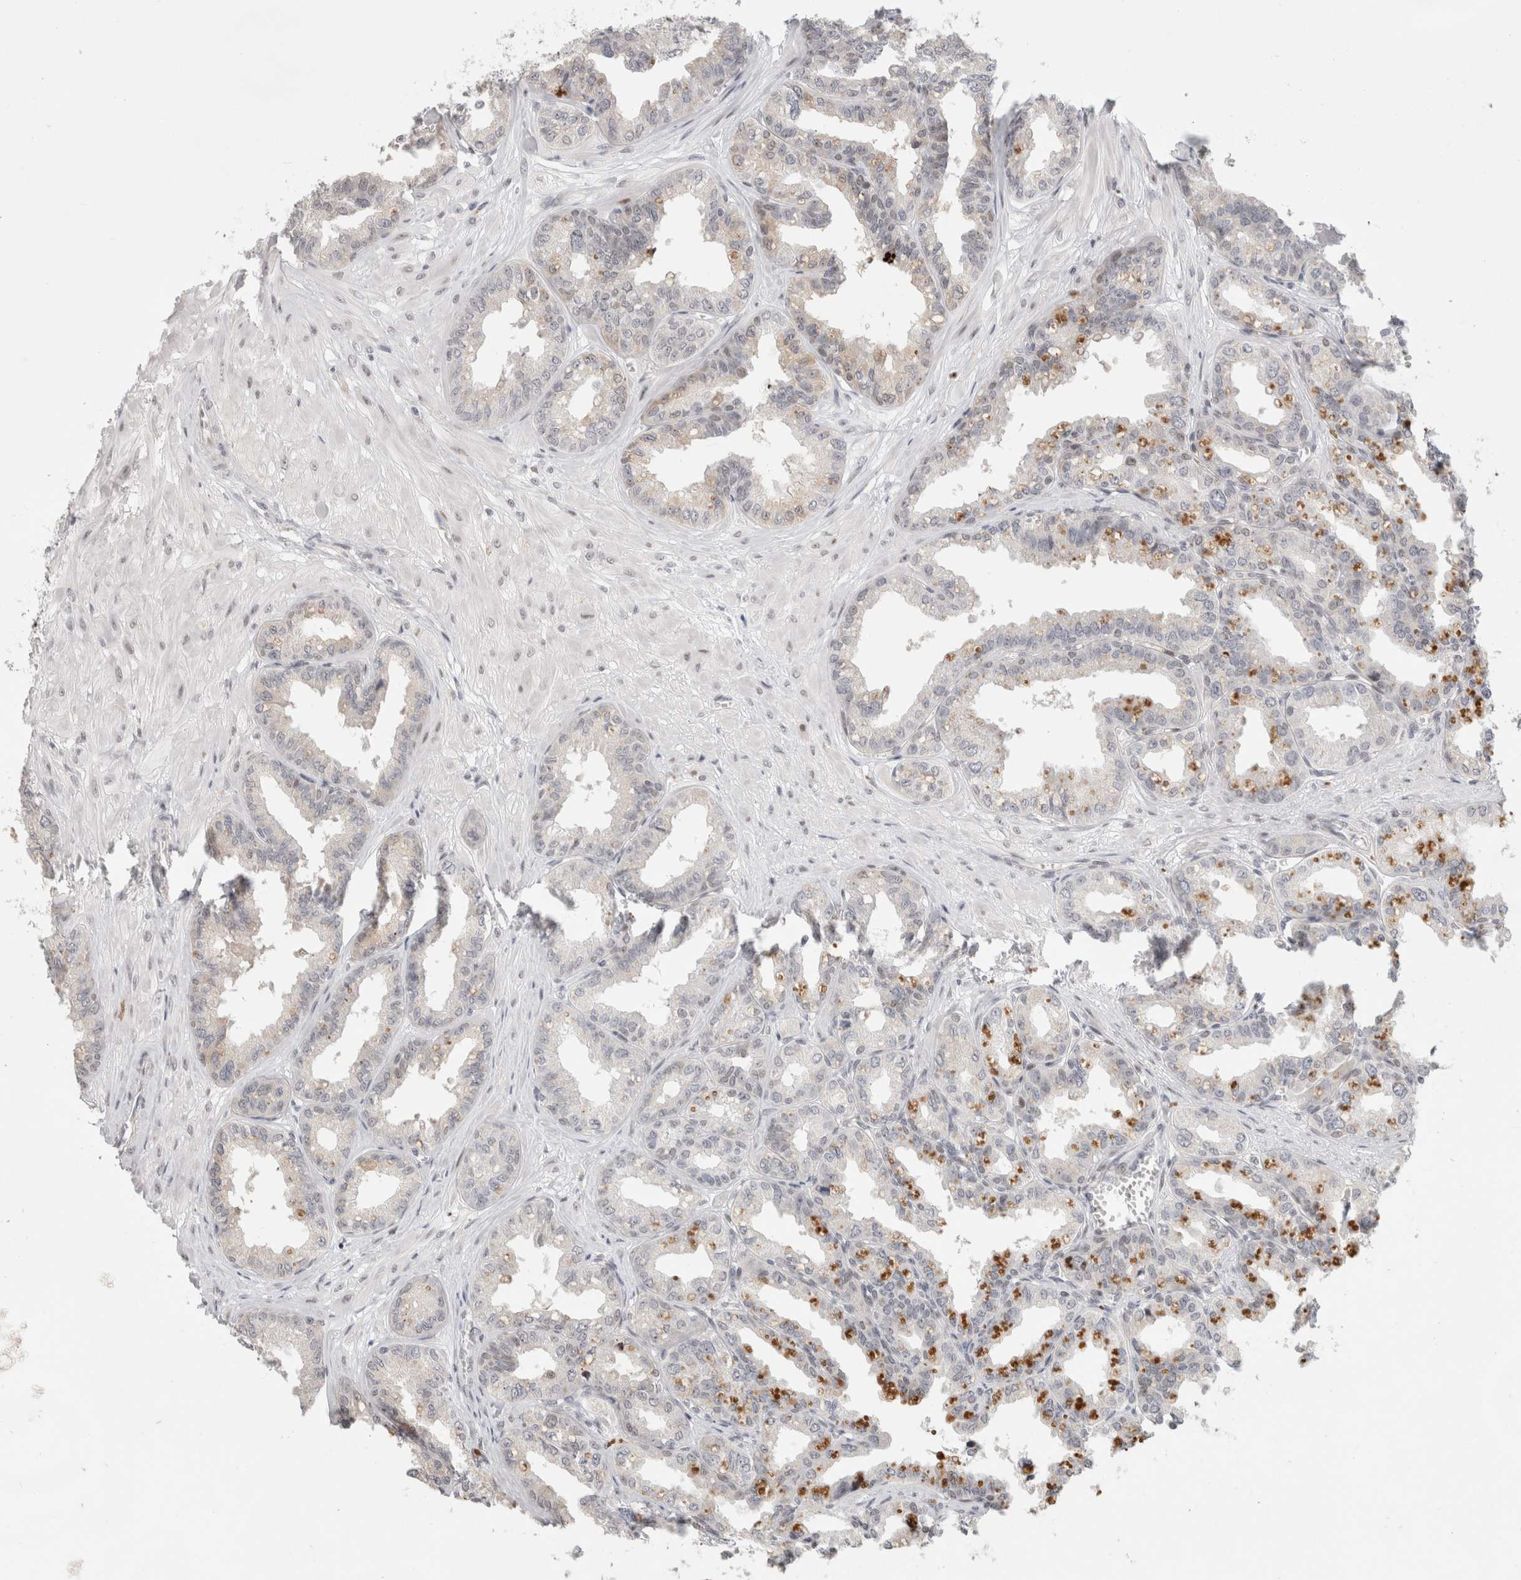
{"staining": {"intensity": "moderate", "quantity": "25%-75%", "location": "cytoplasmic/membranous,nuclear"}, "tissue": "seminal vesicle", "cell_type": "Glandular cells", "image_type": "normal", "snomed": [{"axis": "morphology", "description": "Normal tissue, NOS"}, {"axis": "topography", "description": "Prostate"}, {"axis": "topography", "description": "Seminal veicle"}], "caption": "Immunohistochemical staining of unremarkable human seminal vesicle shows moderate cytoplasmic/membranous,nuclear protein positivity in about 25%-75% of glandular cells.", "gene": "SENP6", "patient": {"sex": "male", "age": 51}}